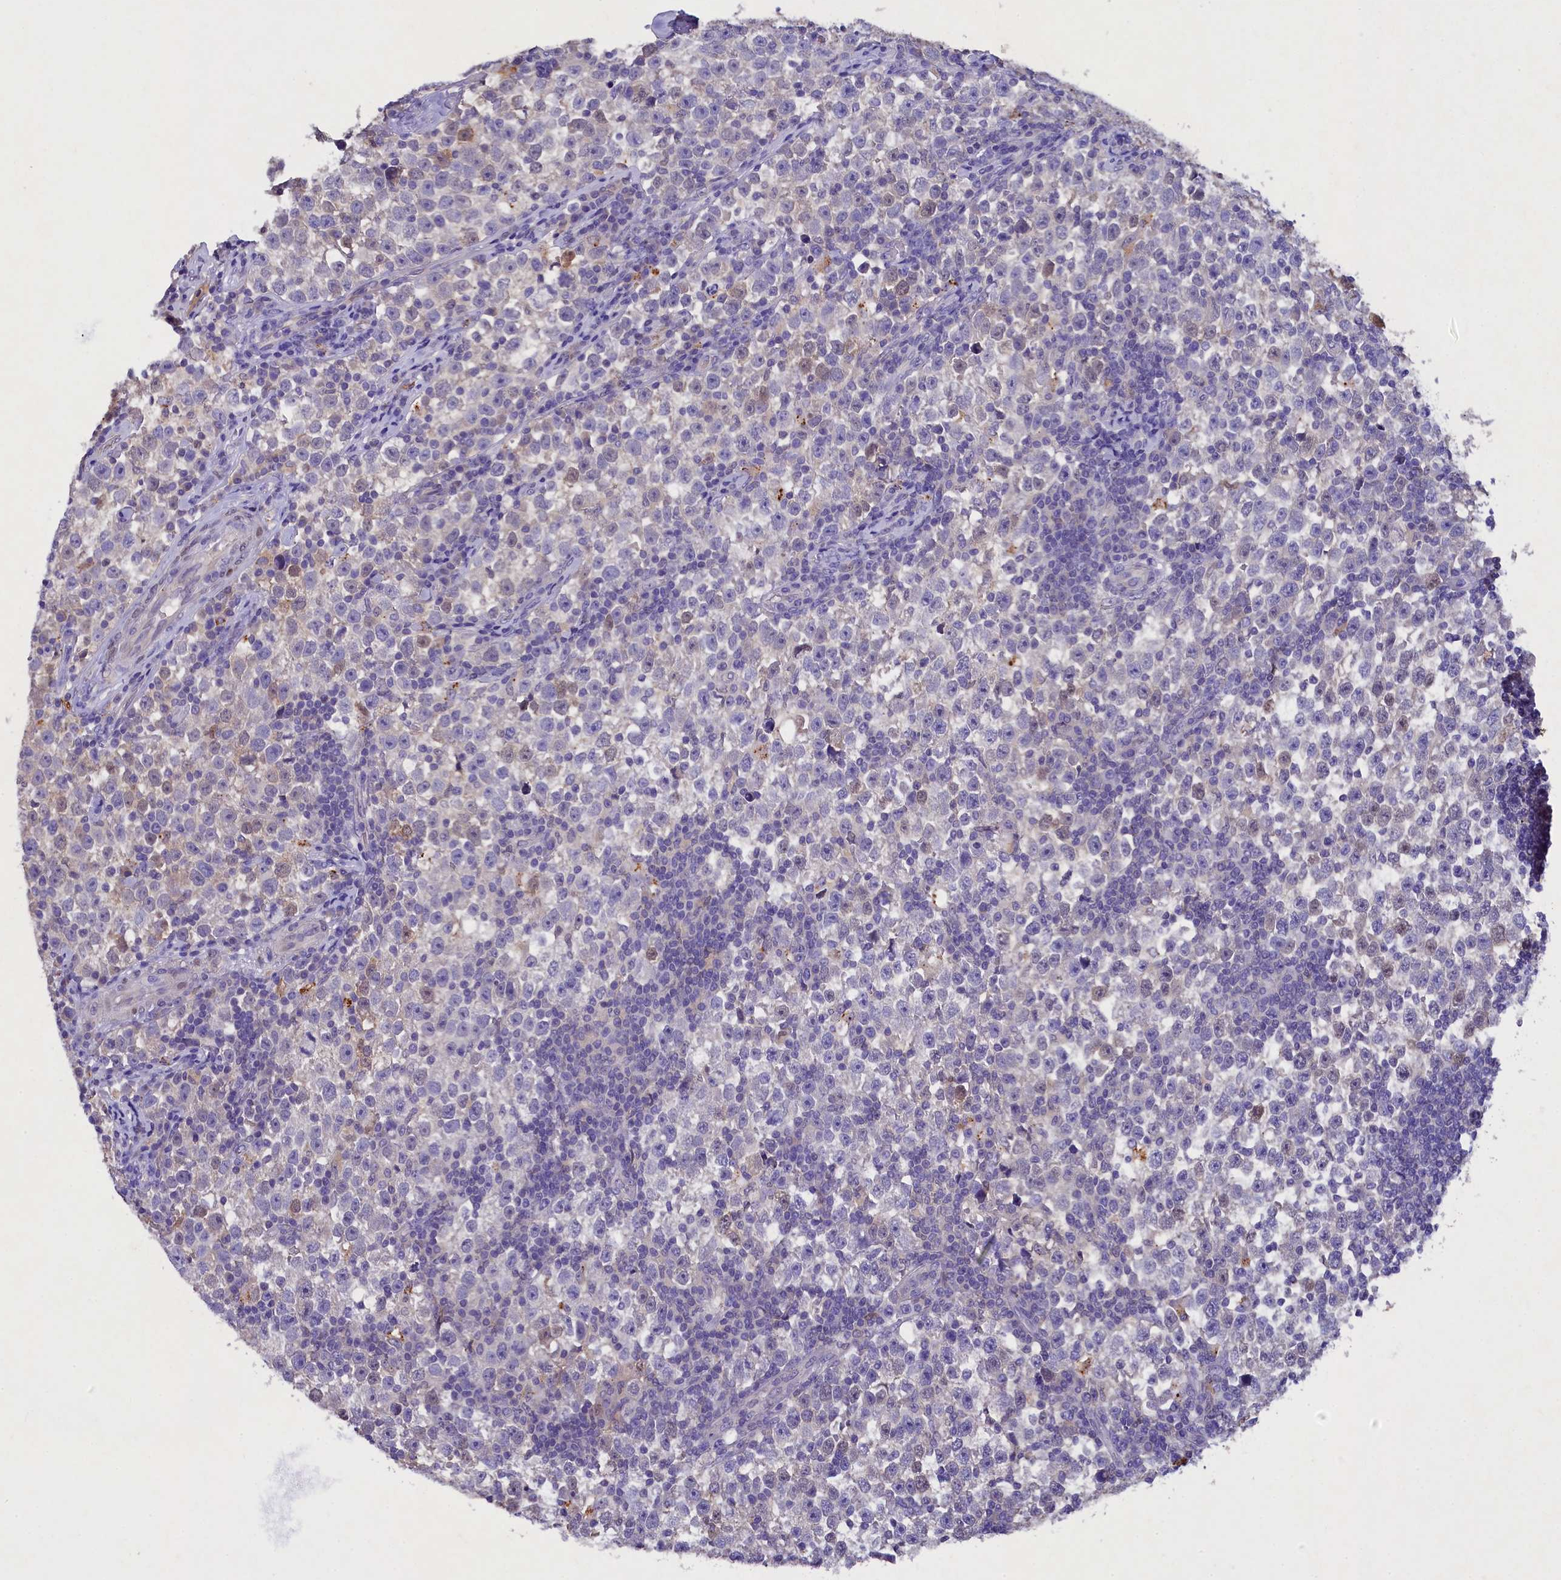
{"staining": {"intensity": "negative", "quantity": "none", "location": "none"}, "tissue": "testis cancer", "cell_type": "Tumor cells", "image_type": "cancer", "snomed": [{"axis": "morphology", "description": "Normal tissue, NOS"}, {"axis": "morphology", "description": "Seminoma, NOS"}, {"axis": "topography", "description": "Testis"}], "caption": "This is an immunohistochemistry photomicrograph of testis cancer. There is no expression in tumor cells.", "gene": "TGDS", "patient": {"sex": "male", "age": 43}}